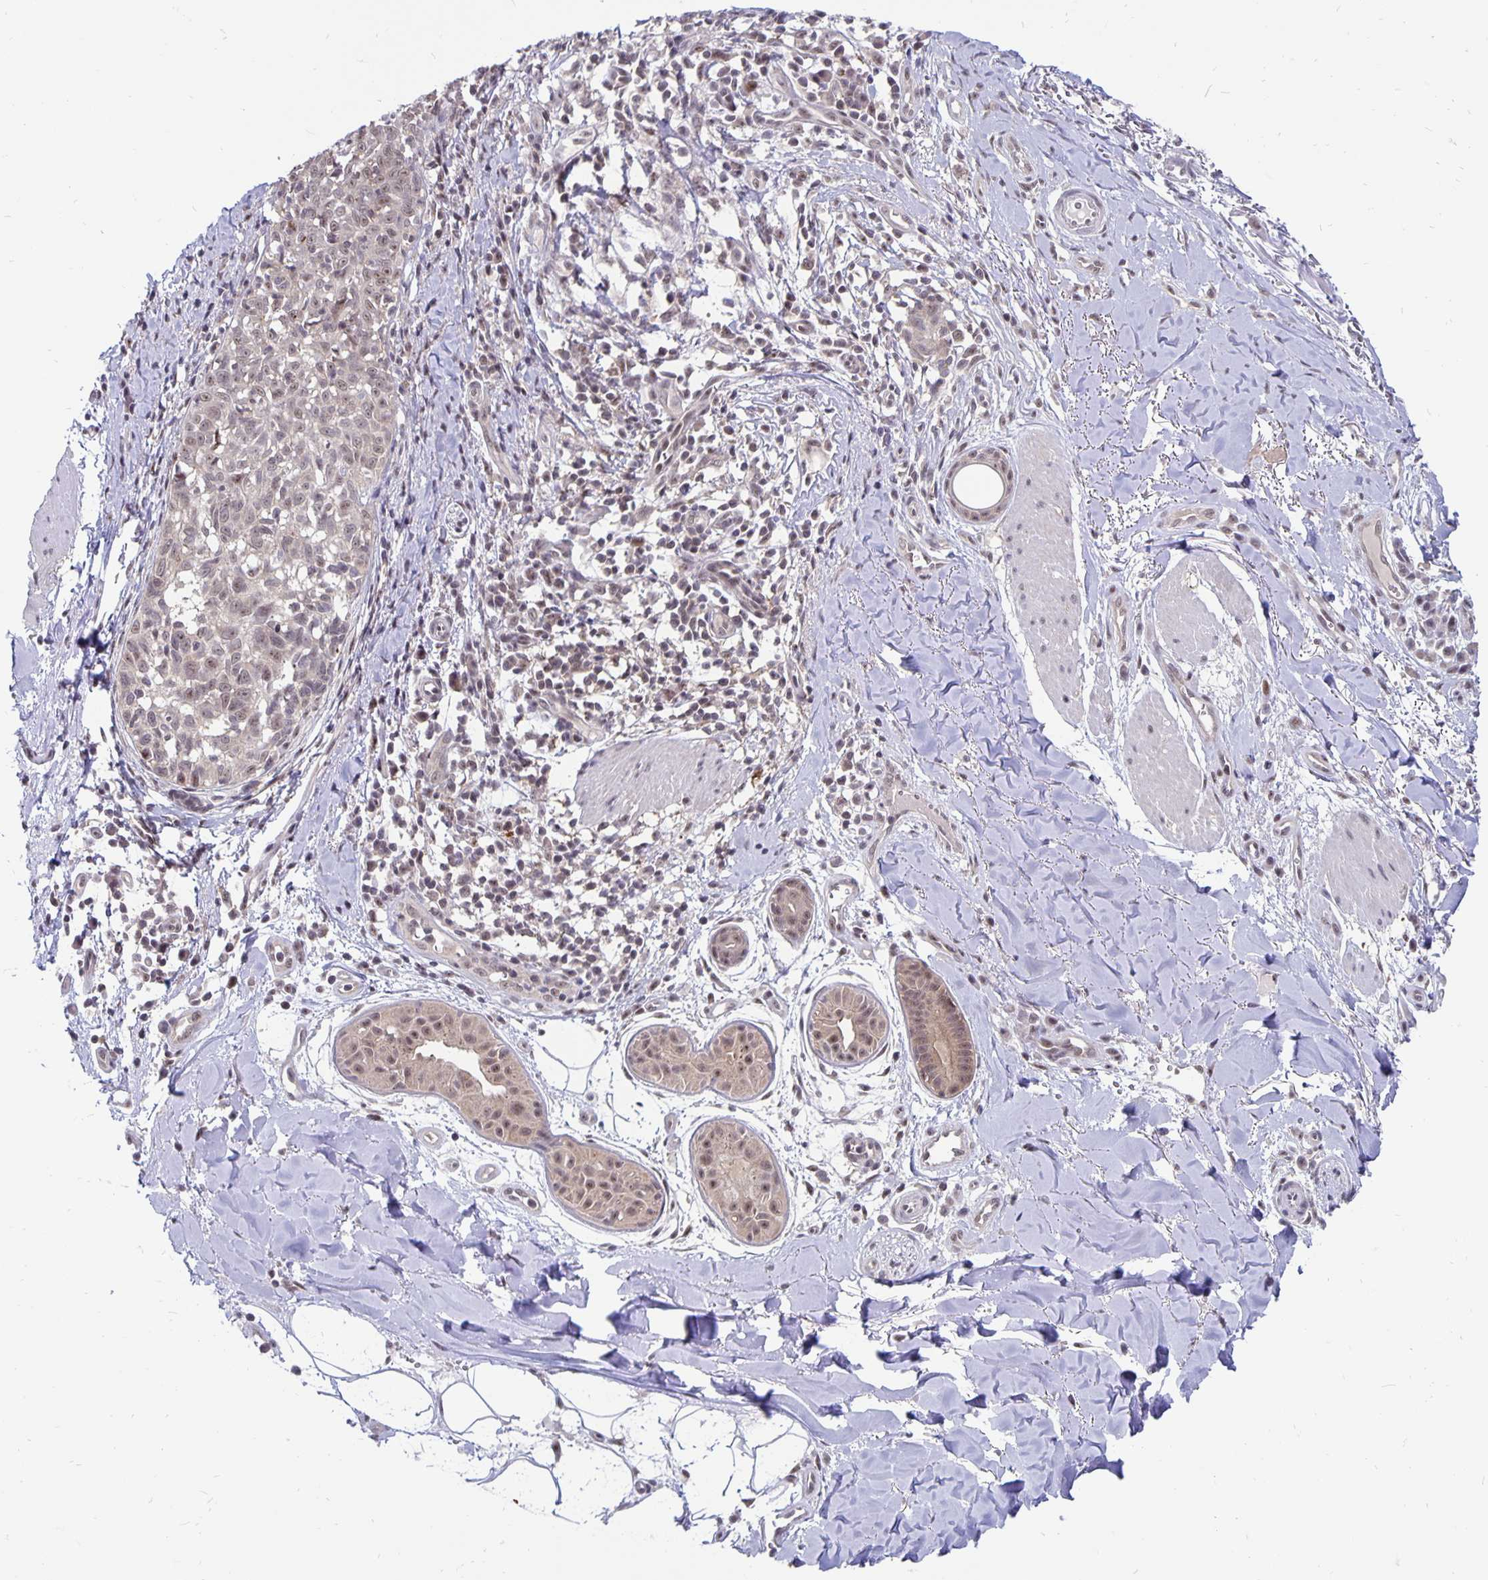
{"staining": {"intensity": "weak", "quantity": "25%-75%", "location": "nuclear"}, "tissue": "melanoma", "cell_type": "Tumor cells", "image_type": "cancer", "snomed": [{"axis": "morphology", "description": "Malignant melanoma, NOS"}, {"axis": "topography", "description": "Skin"}], "caption": "Protein analysis of melanoma tissue shows weak nuclear expression in about 25%-75% of tumor cells. The staining was performed using DAB to visualize the protein expression in brown, while the nuclei were stained in blue with hematoxylin (Magnification: 20x).", "gene": "EXOC6B", "patient": {"sex": "male", "age": 48}}